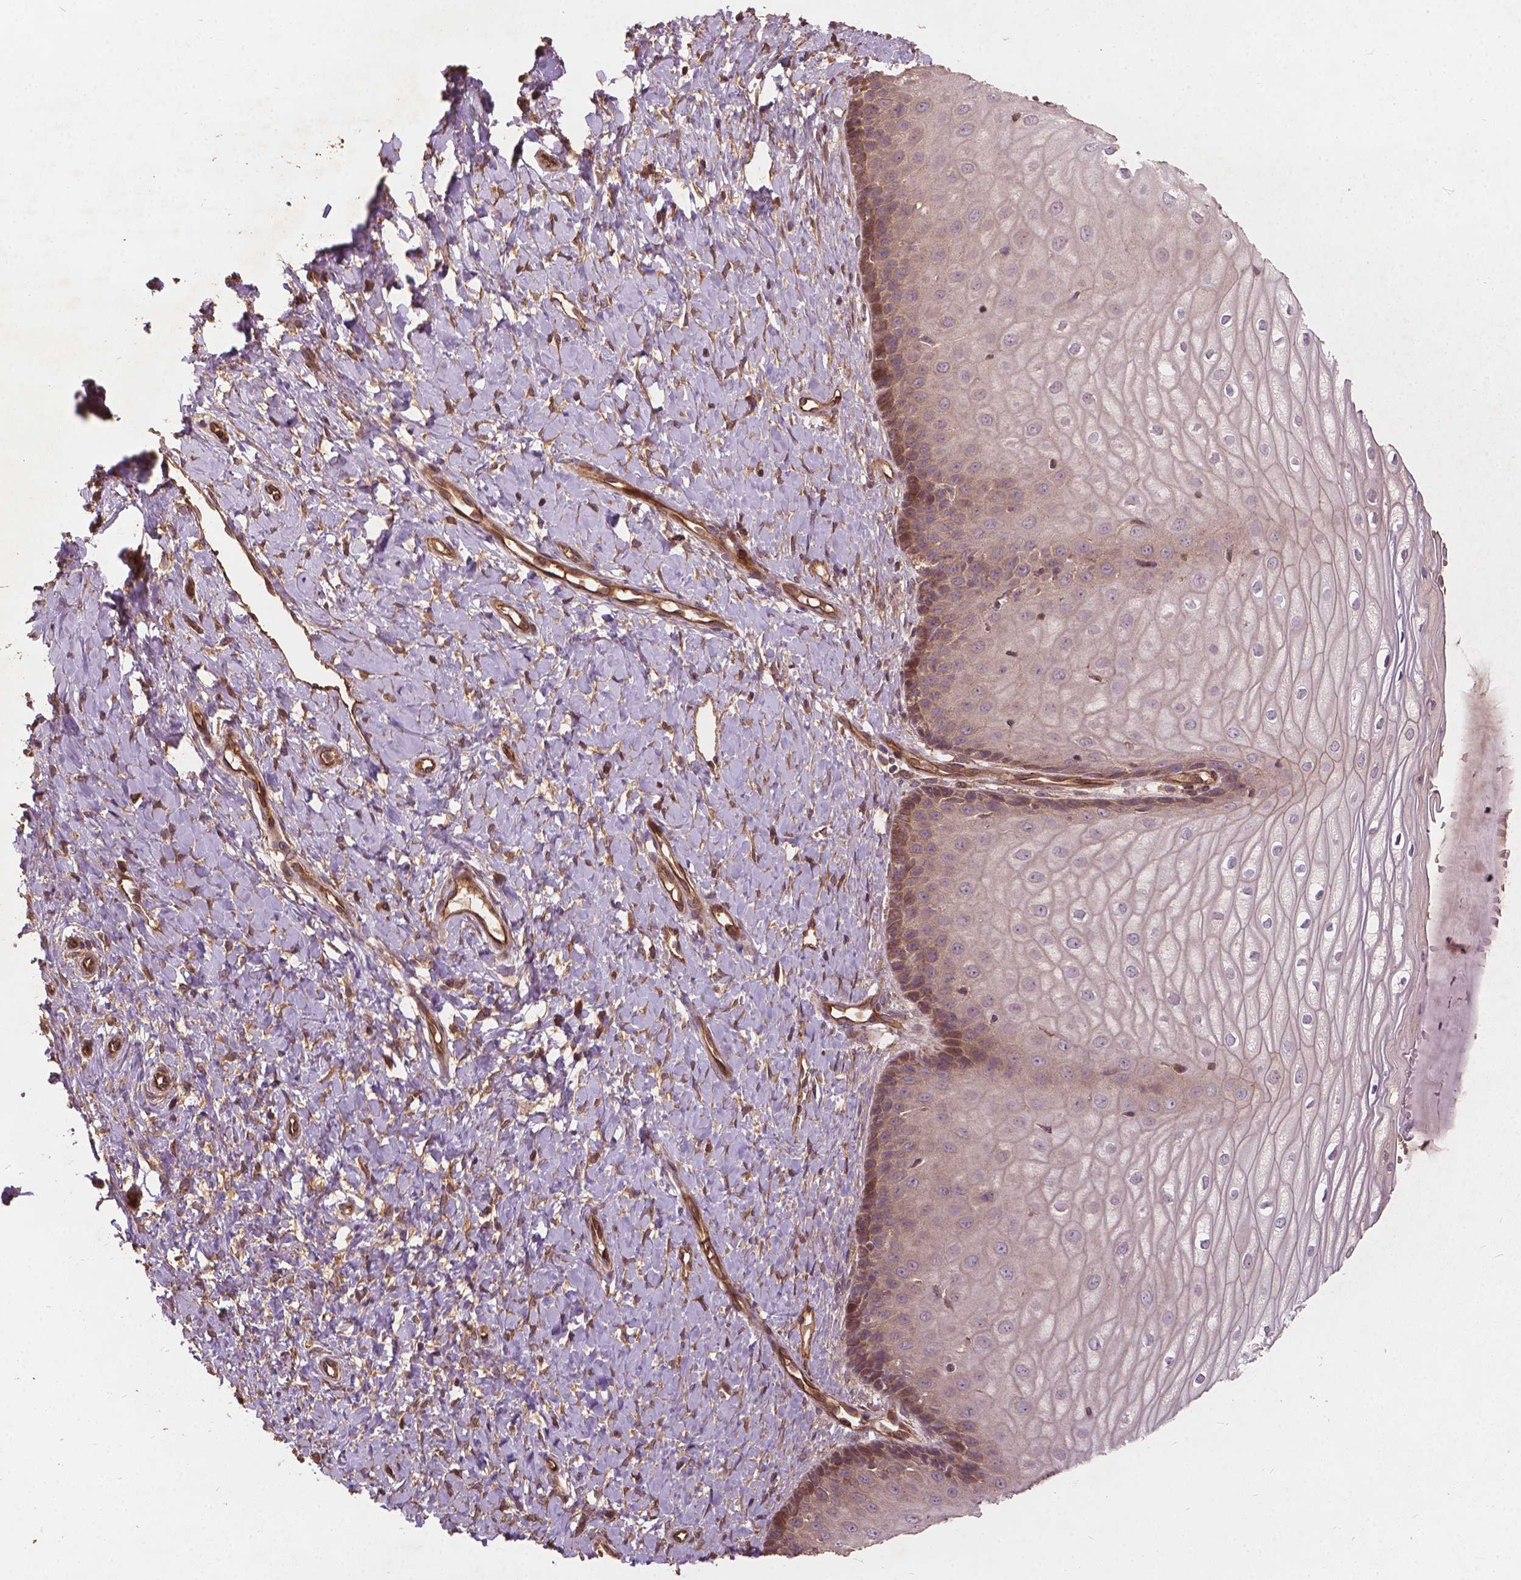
{"staining": {"intensity": "moderate", "quantity": ">75%", "location": "cytoplasmic/membranous,nuclear"}, "tissue": "cervix", "cell_type": "Glandular cells", "image_type": "normal", "snomed": [{"axis": "morphology", "description": "Normal tissue, NOS"}, {"axis": "topography", "description": "Cervix"}], "caption": "An immunohistochemistry photomicrograph of benign tissue is shown. Protein staining in brown labels moderate cytoplasmic/membranous,nuclear positivity in cervix within glandular cells.", "gene": "UBXN2A", "patient": {"sex": "female", "age": 37}}